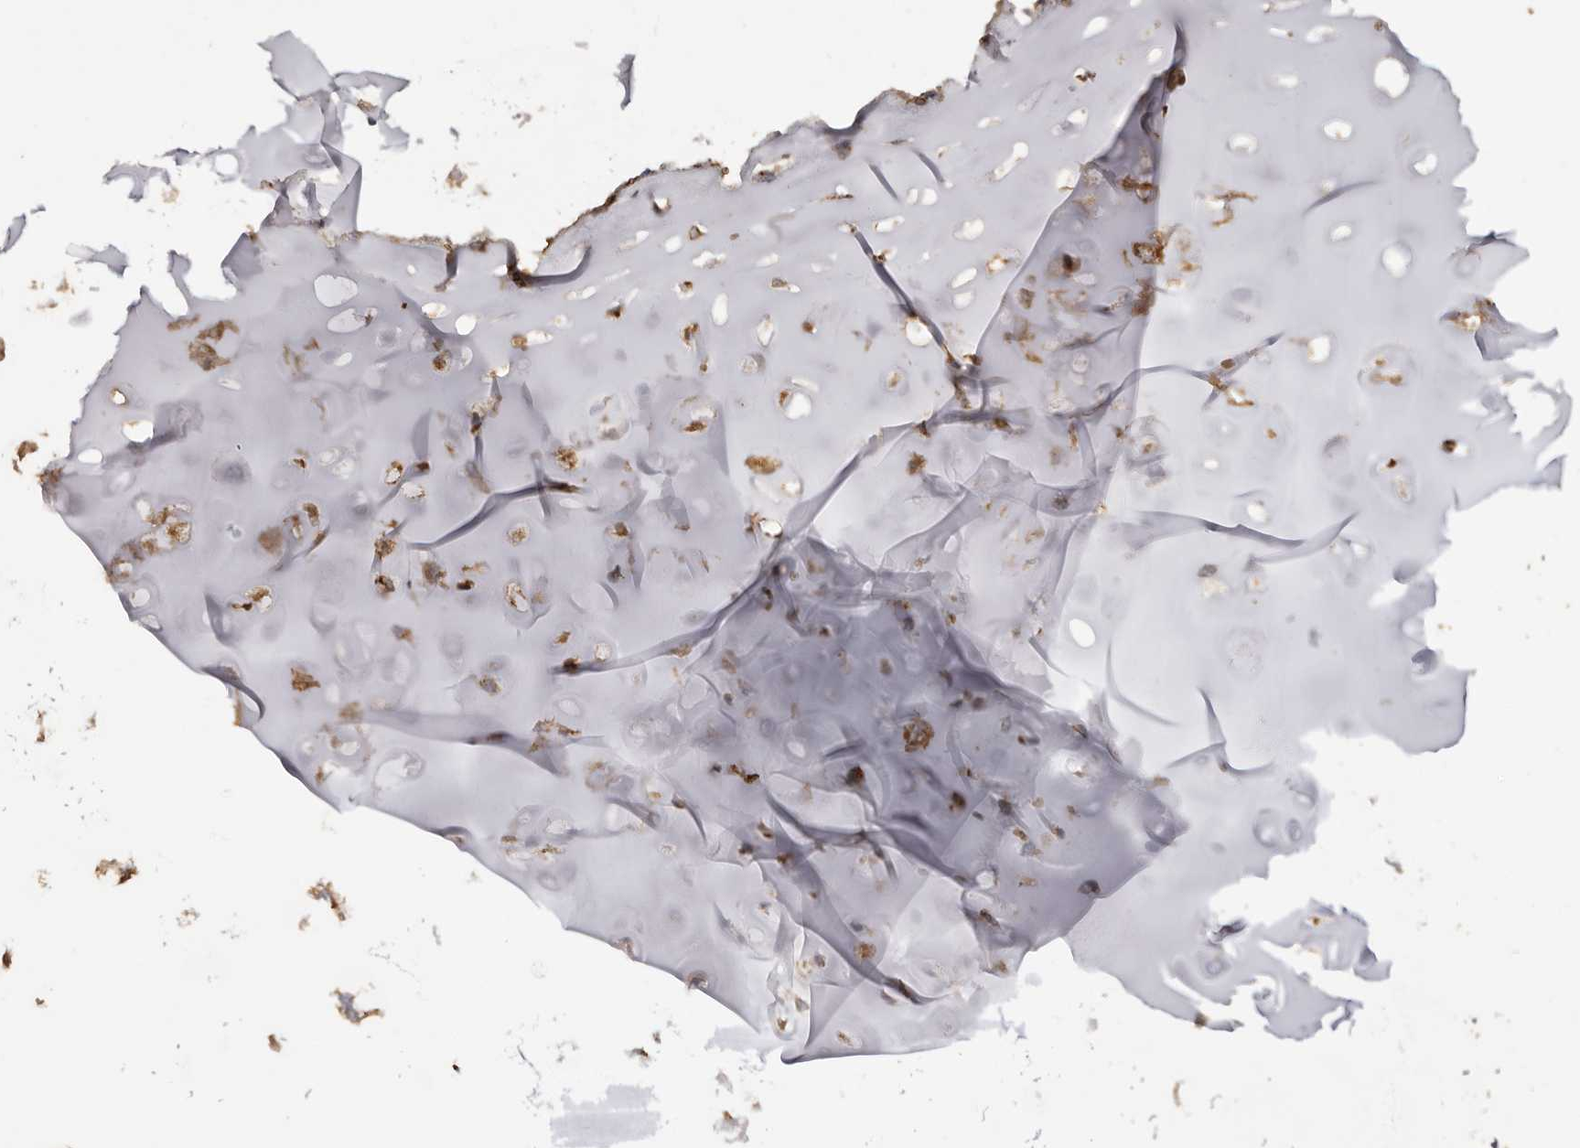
{"staining": {"intensity": "moderate", "quantity": ">75%", "location": "cytoplasmic/membranous"}, "tissue": "adipose tissue", "cell_type": "Adipocytes", "image_type": "normal", "snomed": [{"axis": "morphology", "description": "Normal tissue, NOS"}, {"axis": "morphology", "description": "Basal cell carcinoma"}, {"axis": "topography", "description": "Cartilage tissue"}, {"axis": "topography", "description": "Nasopharynx"}, {"axis": "topography", "description": "Oral tissue"}], "caption": "This is a photomicrograph of immunohistochemistry staining of normal adipose tissue, which shows moderate positivity in the cytoplasmic/membranous of adipocytes.", "gene": "ENTREP1", "patient": {"sex": "female", "age": 77}}